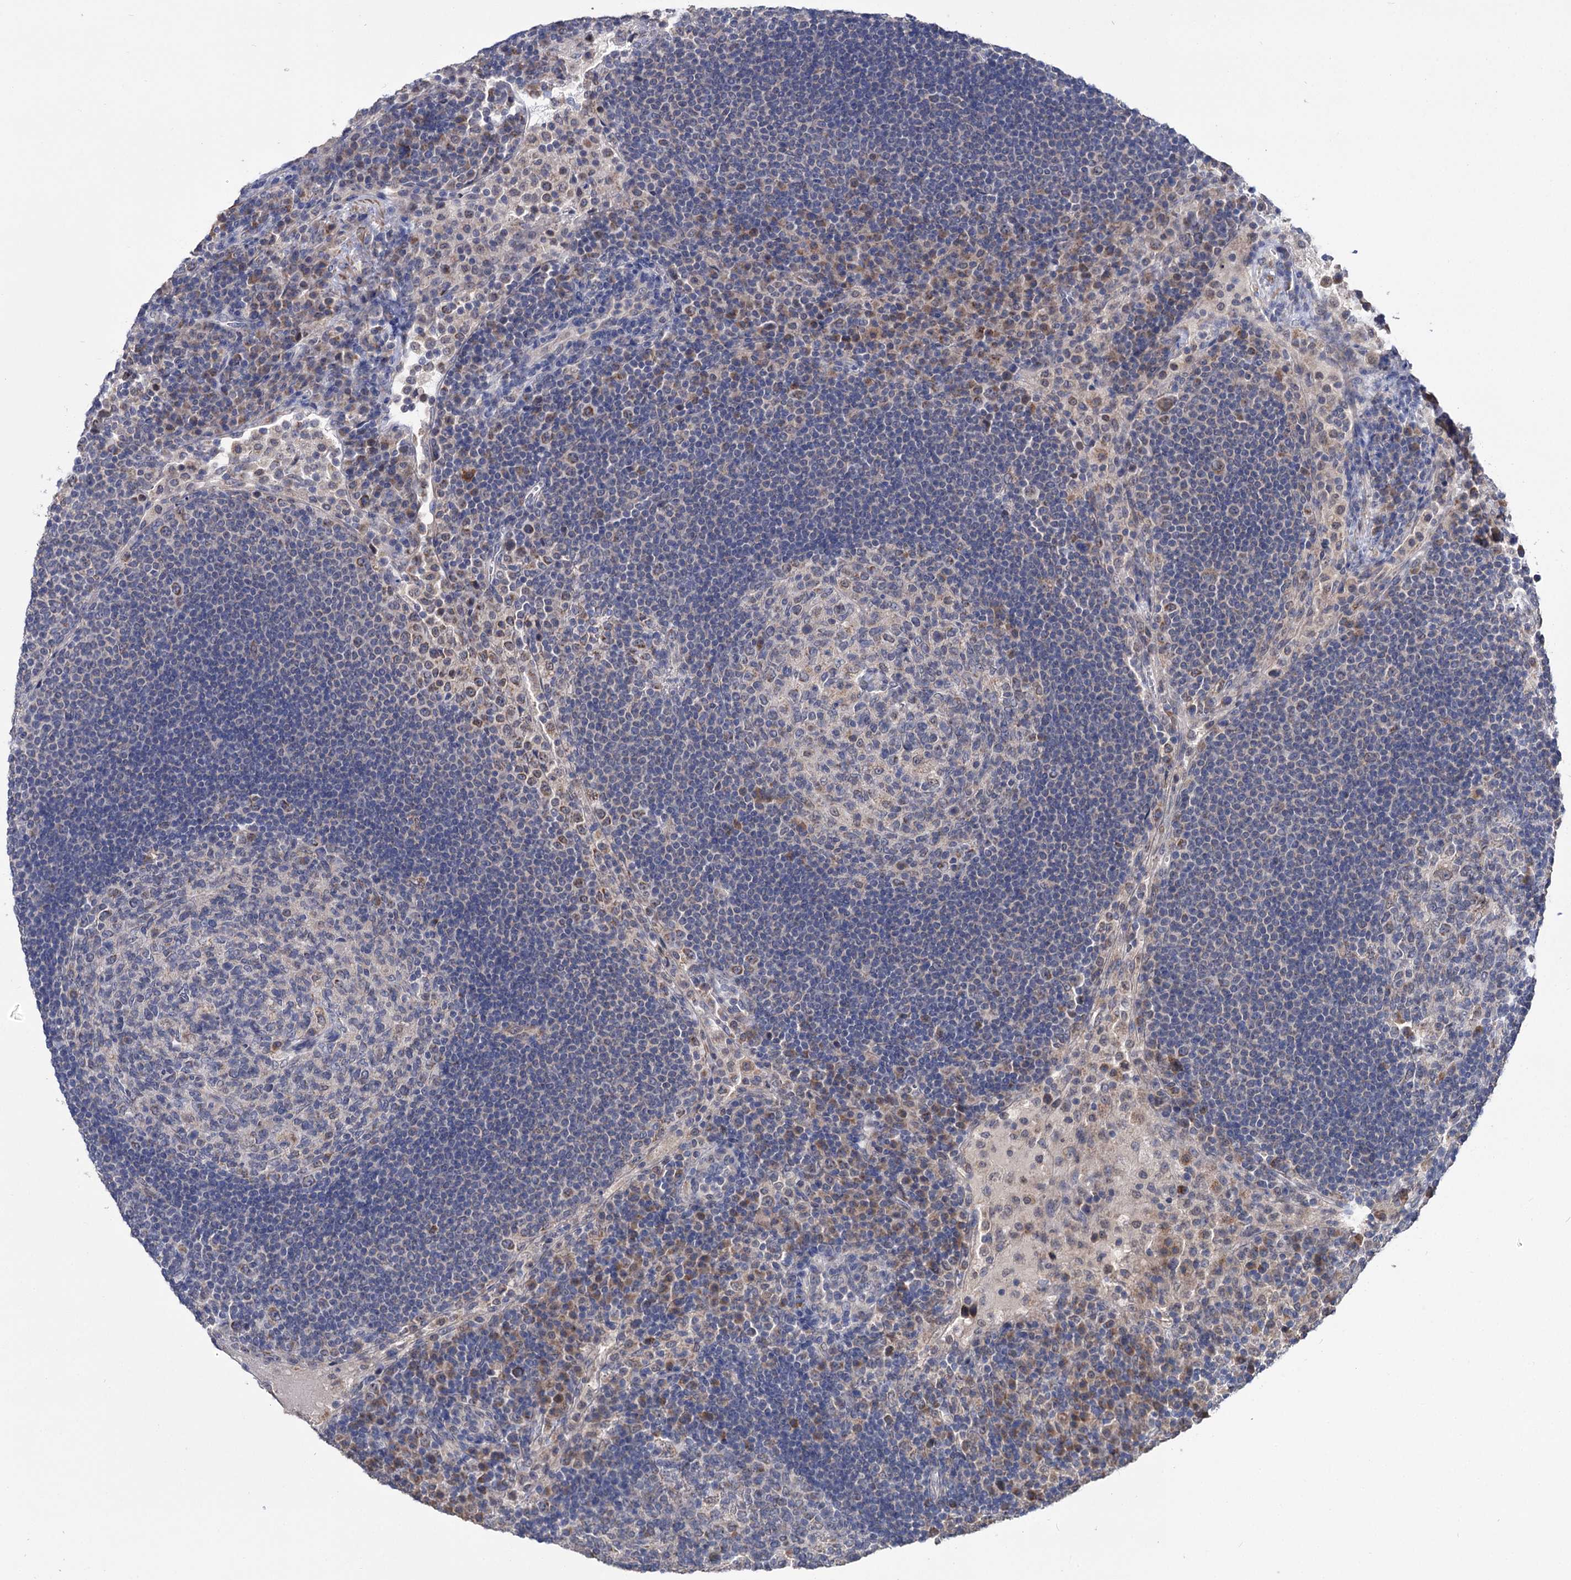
{"staining": {"intensity": "weak", "quantity": "<25%", "location": "cytoplasmic/membranous"}, "tissue": "lymph node", "cell_type": "Germinal center cells", "image_type": "normal", "snomed": [{"axis": "morphology", "description": "Normal tissue, NOS"}, {"axis": "topography", "description": "Lymph node"}], "caption": "Immunohistochemistry (IHC) micrograph of benign human lymph node stained for a protein (brown), which displays no positivity in germinal center cells.", "gene": "CLPB", "patient": {"sex": "female", "age": 53}}